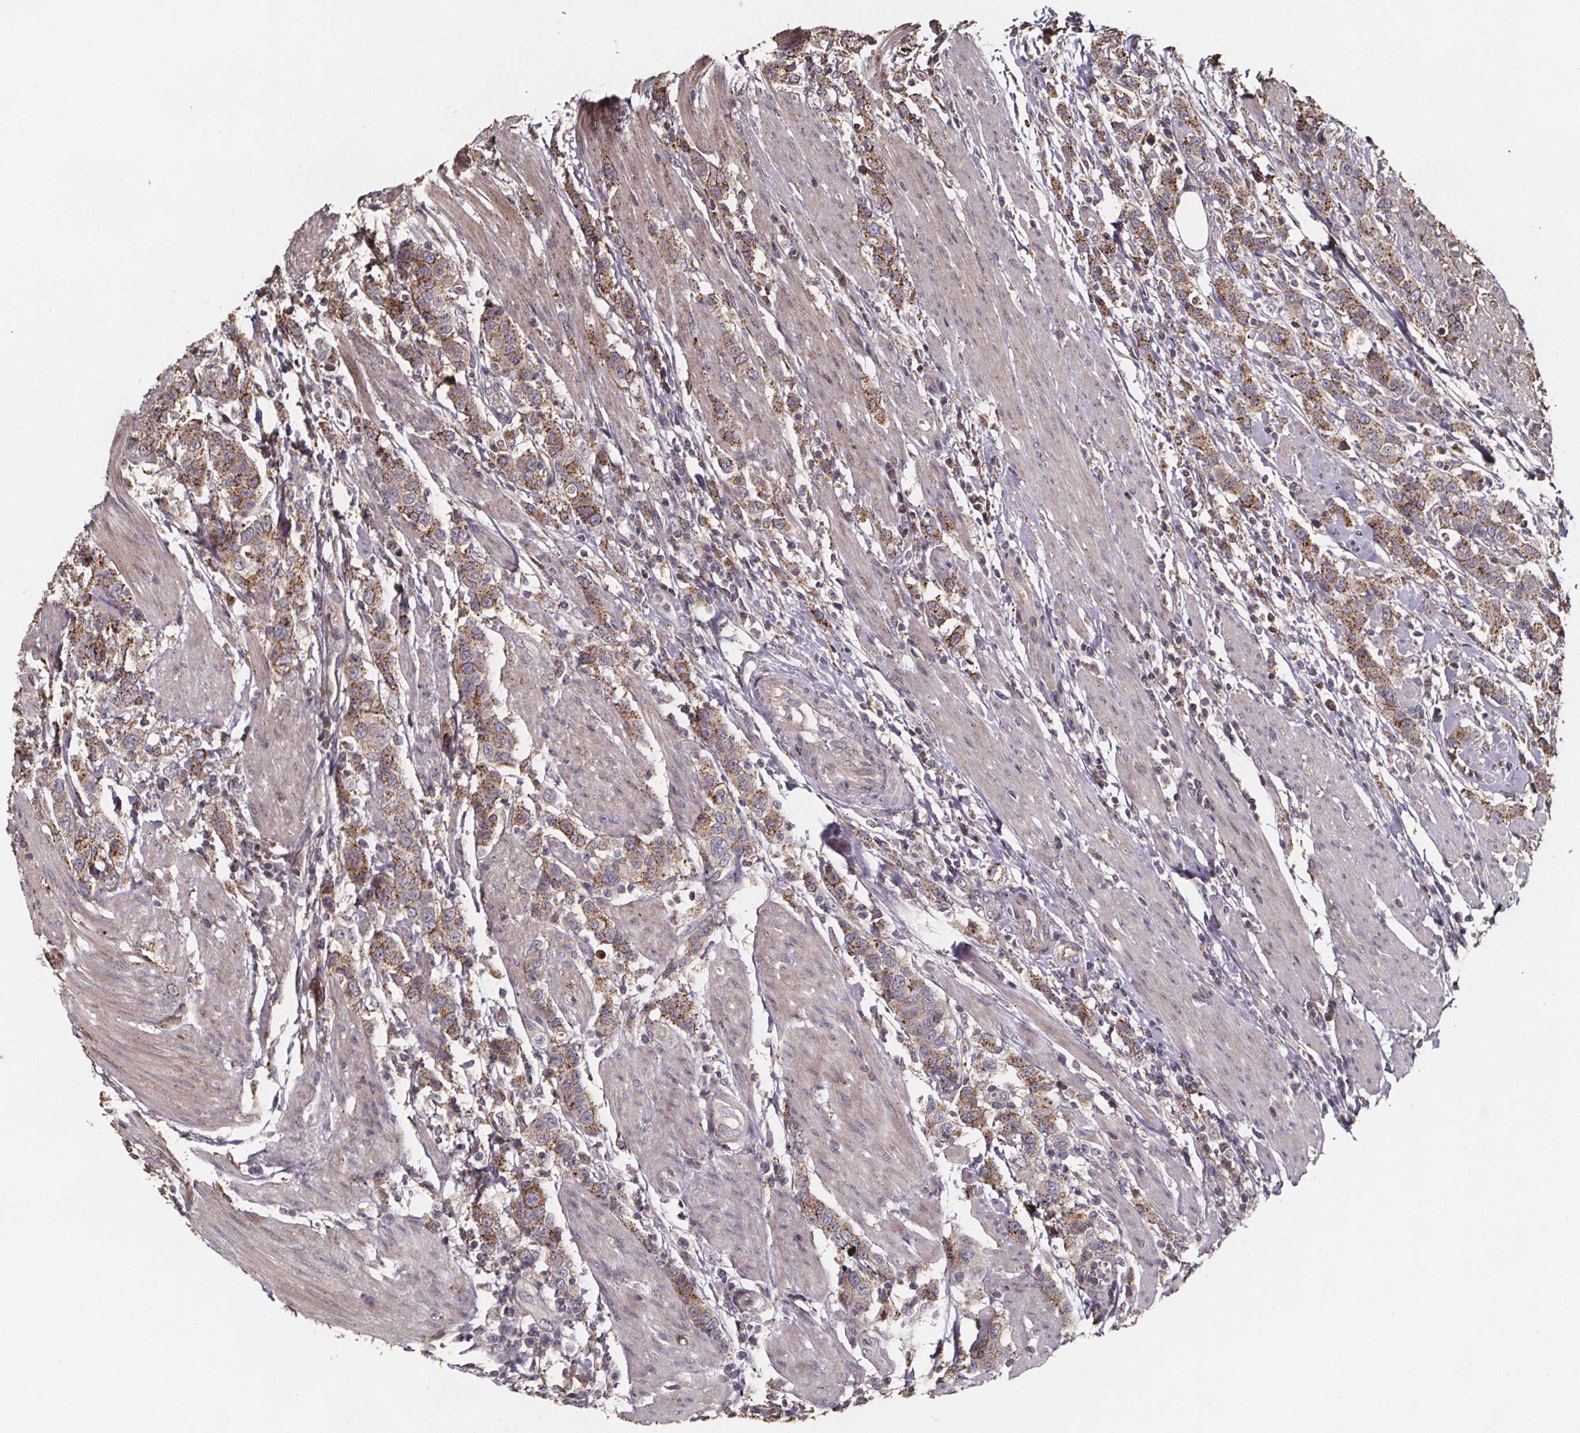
{"staining": {"intensity": "moderate", "quantity": ">75%", "location": "cytoplasmic/membranous"}, "tissue": "urothelial cancer", "cell_type": "Tumor cells", "image_type": "cancer", "snomed": [{"axis": "morphology", "description": "Urothelial carcinoma, High grade"}, {"axis": "topography", "description": "Urinary bladder"}], "caption": "Urothelial cancer was stained to show a protein in brown. There is medium levels of moderate cytoplasmic/membranous staining in about >75% of tumor cells. Nuclei are stained in blue.", "gene": "ZNF879", "patient": {"sex": "female", "age": 58}}